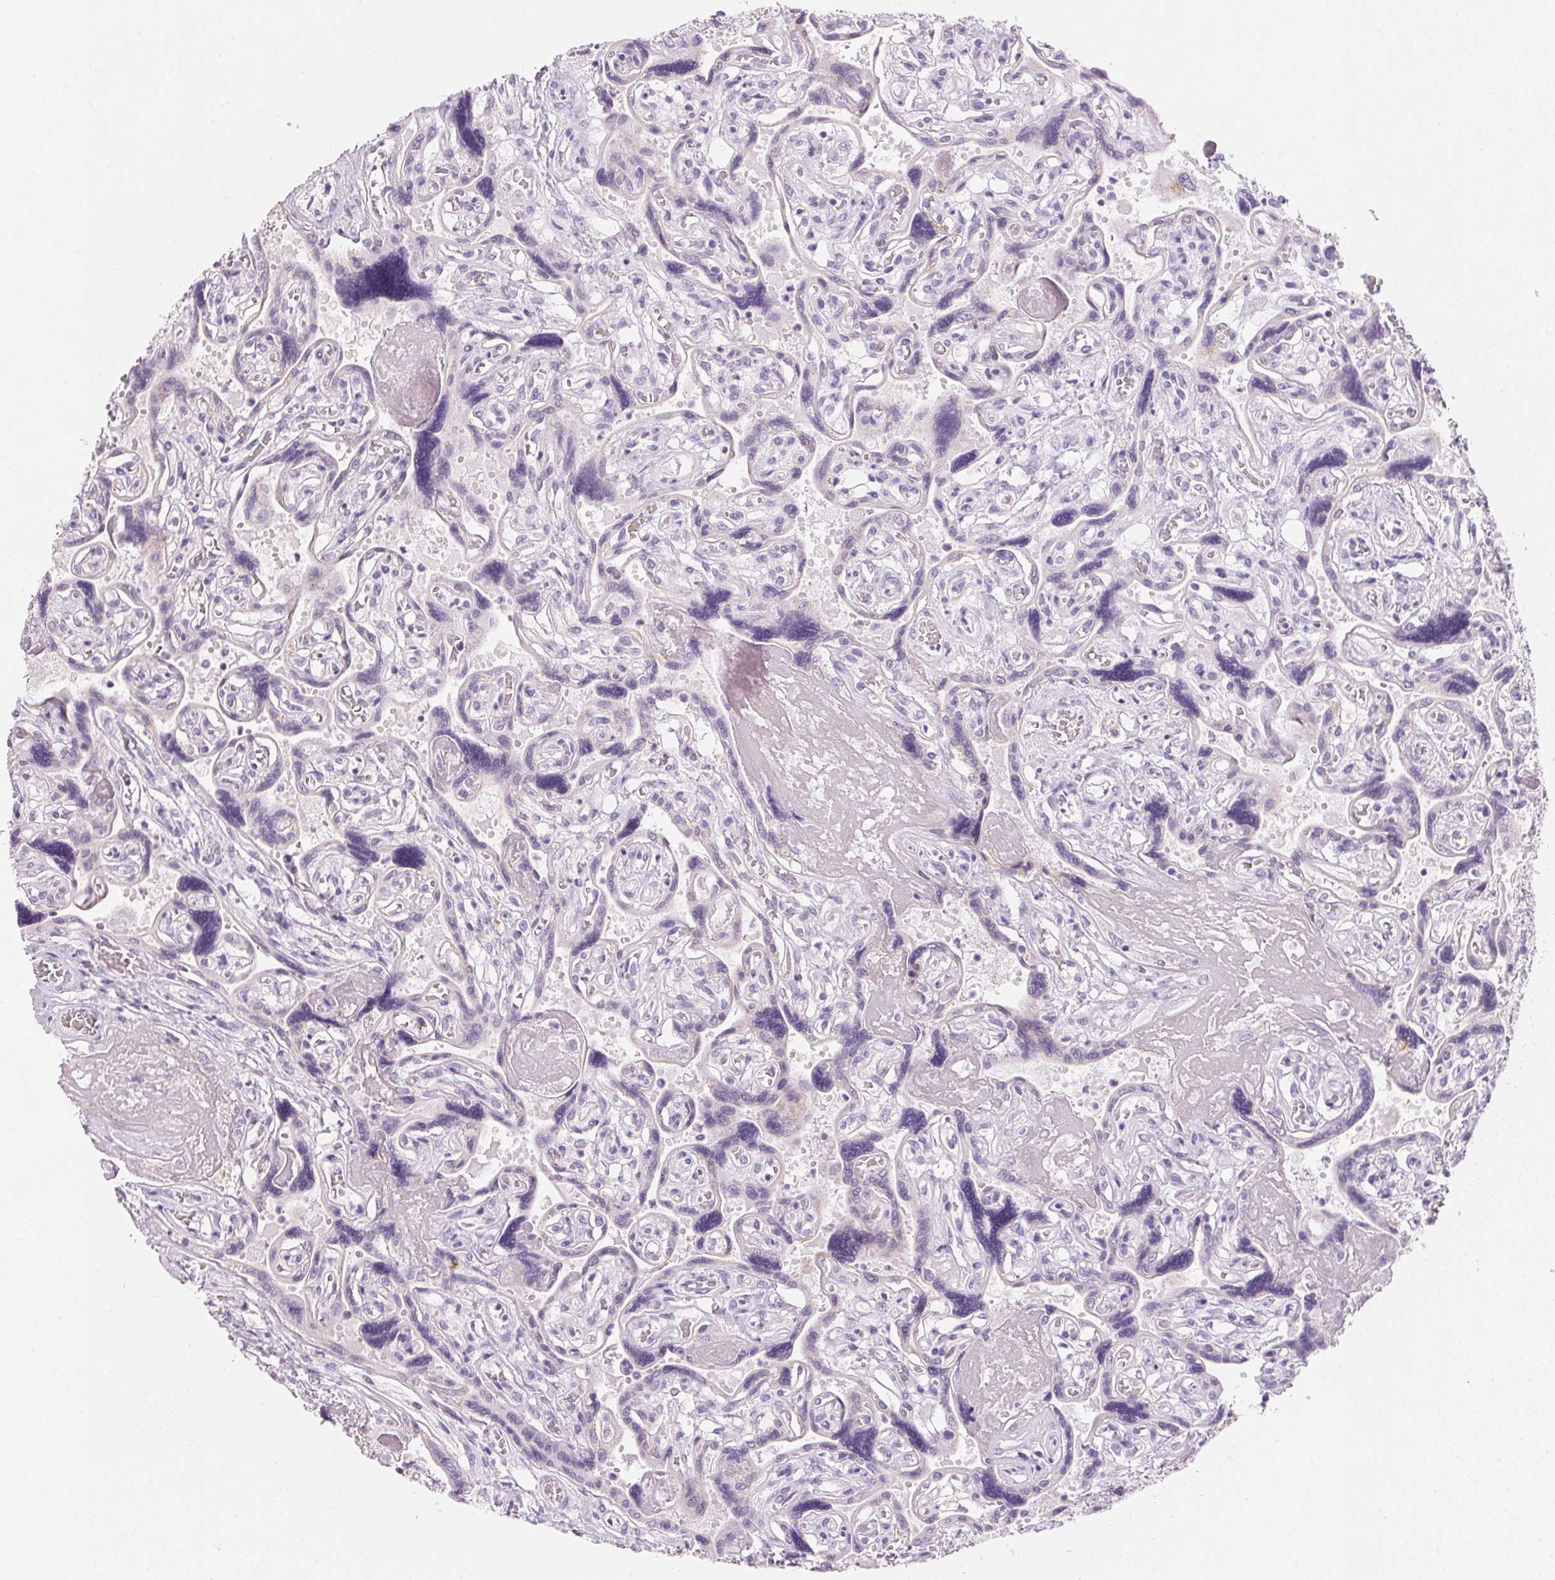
{"staining": {"intensity": "negative", "quantity": "none", "location": "none"}, "tissue": "placenta", "cell_type": "Decidual cells", "image_type": "normal", "snomed": [{"axis": "morphology", "description": "Normal tissue, NOS"}, {"axis": "topography", "description": "Placenta"}], "caption": "Immunohistochemistry of benign human placenta shows no positivity in decidual cells. (DAB IHC with hematoxylin counter stain).", "gene": "CYP11B1", "patient": {"sex": "female", "age": 32}}